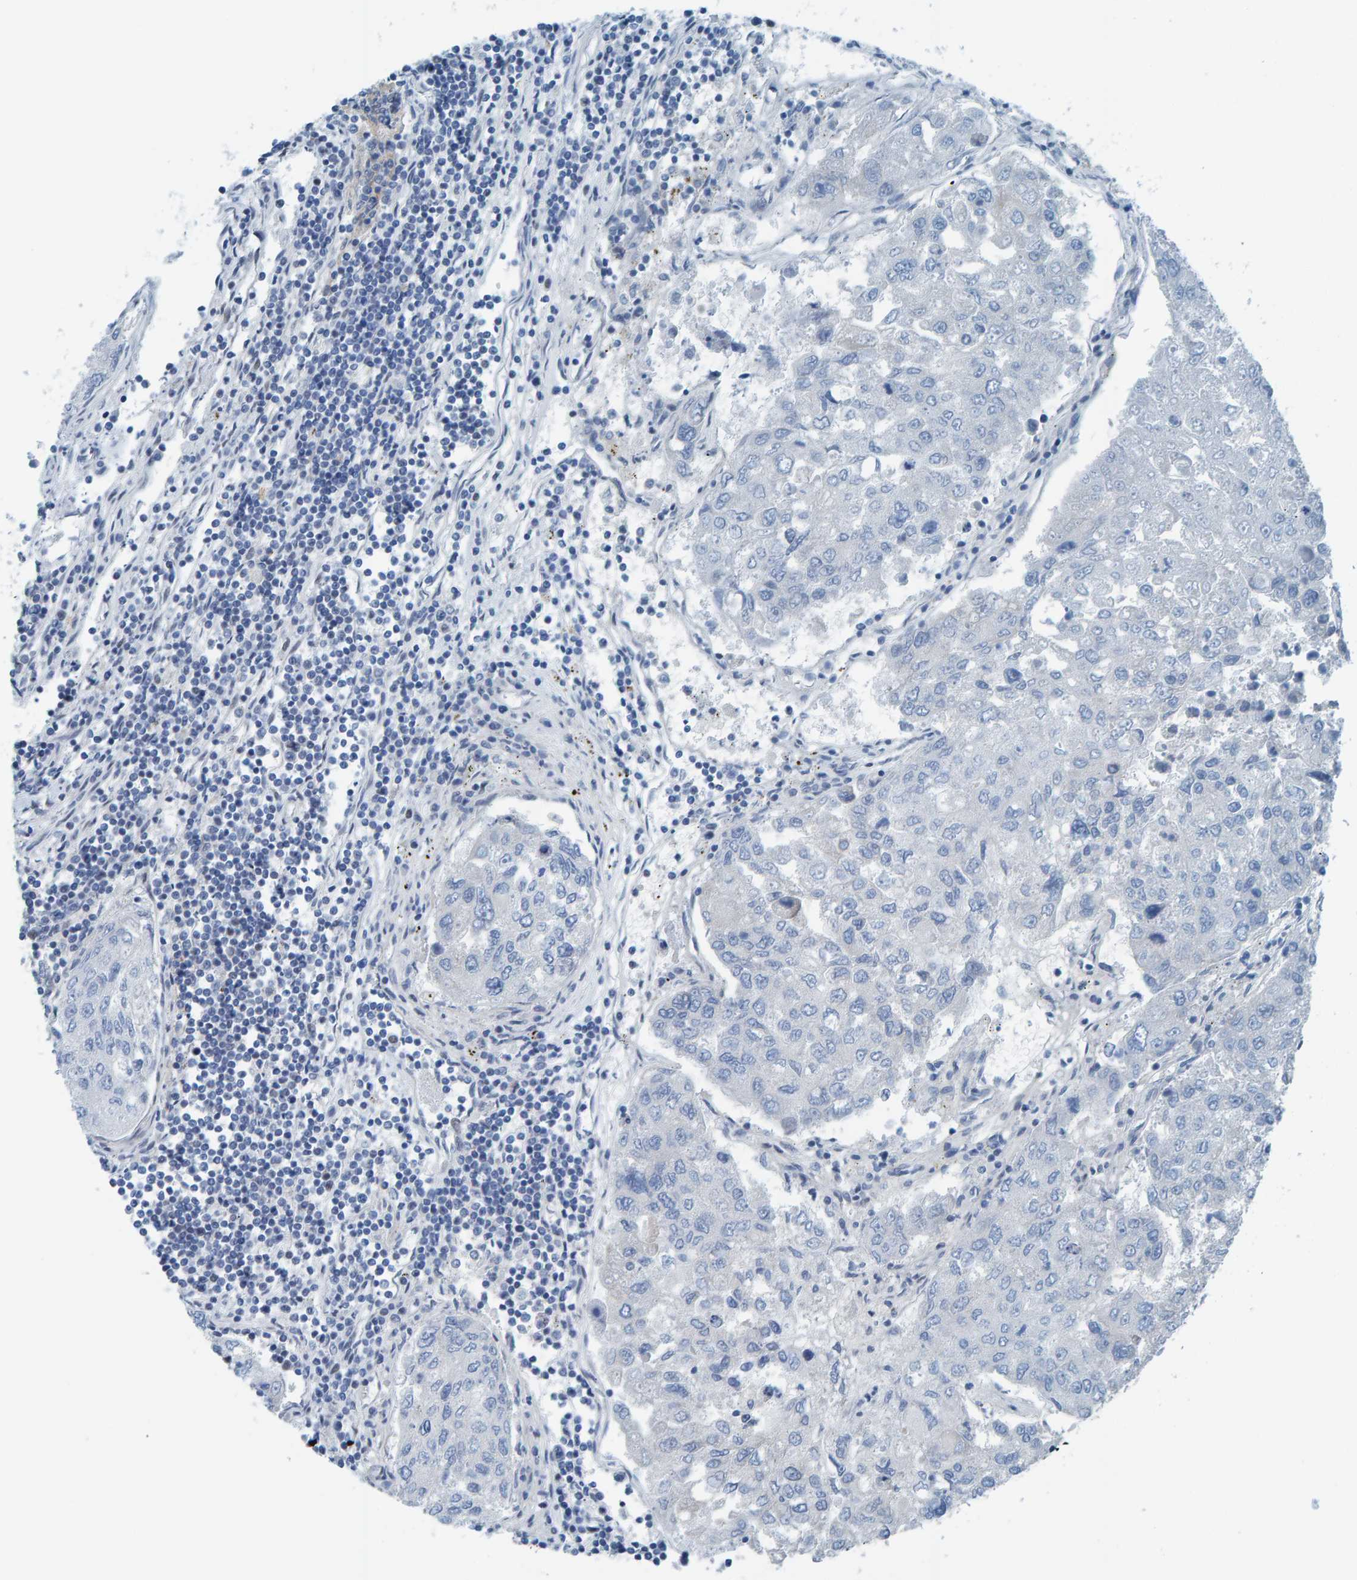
{"staining": {"intensity": "negative", "quantity": "none", "location": "none"}, "tissue": "urothelial cancer", "cell_type": "Tumor cells", "image_type": "cancer", "snomed": [{"axis": "morphology", "description": "Urothelial carcinoma, High grade"}, {"axis": "topography", "description": "Lymph node"}, {"axis": "topography", "description": "Urinary bladder"}], "caption": "Histopathology image shows no protein staining in tumor cells of urothelial cancer tissue.", "gene": "CNP", "patient": {"sex": "male", "age": 51}}